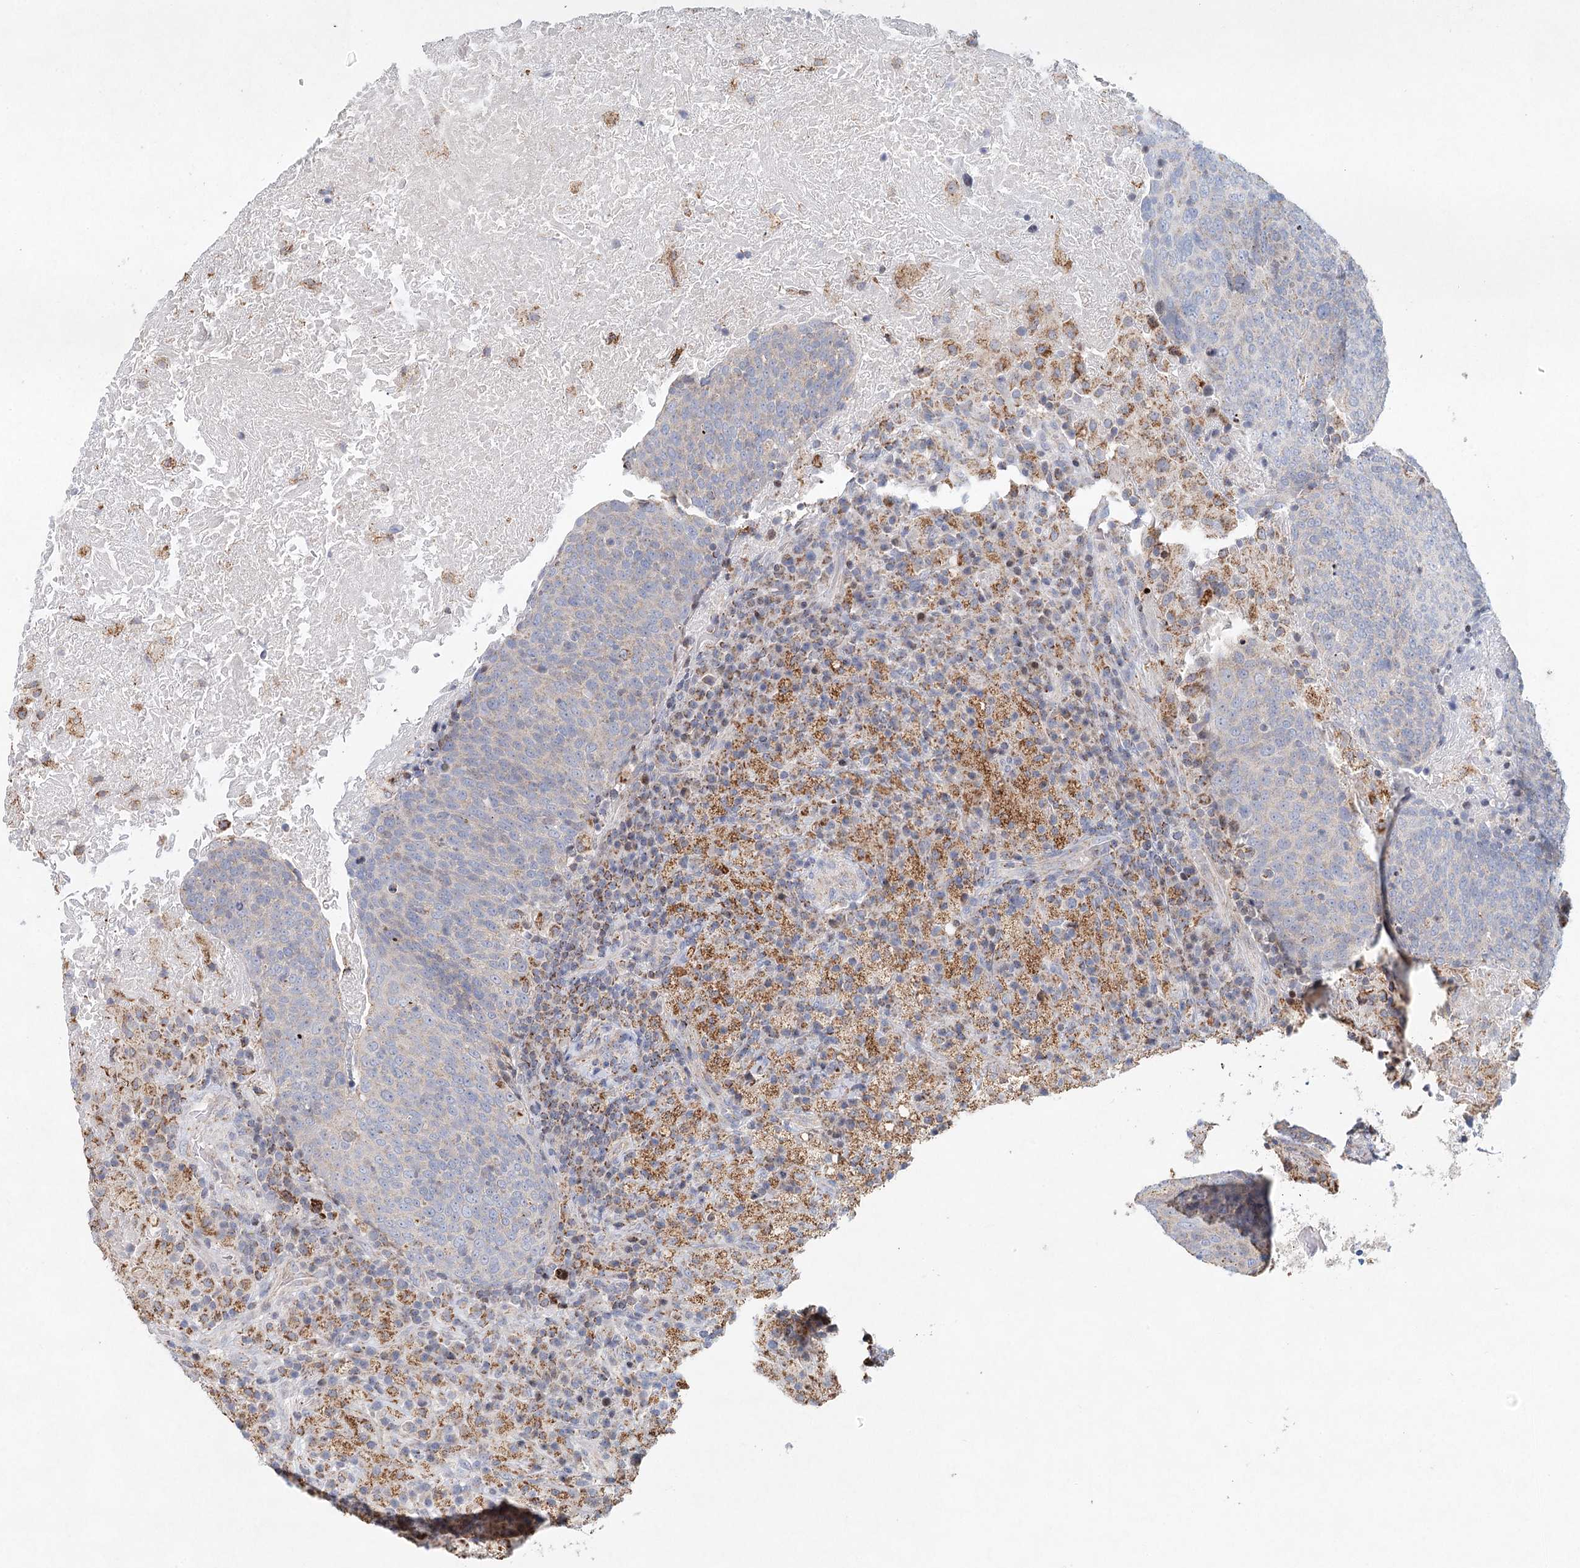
{"staining": {"intensity": "negative", "quantity": "none", "location": "none"}, "tissue": "head and neck cancer", "cell_type": "Tumor cells", "image_type": "cancer", "snomed": [{"axis": "morphology", "description": "Squamous cell carcinoma, NOS"}, {"axis": "morphology", "description": "Squamous cell carcinoma, metastatic, NOS"}, {"axis": "topography", "description": "Lymph node"}, {"axis": "topography", "description": "Head-Neck"}], "caption": "A high-resolution photomicrograph shows immunohistochemistry (IHC) staining of metastatic squamous cell carcinoma (head and neck), which reveals no significant expression in tumor cells.", "gene": "XPO6", "patient": {"sex": "male", "age": 62}}